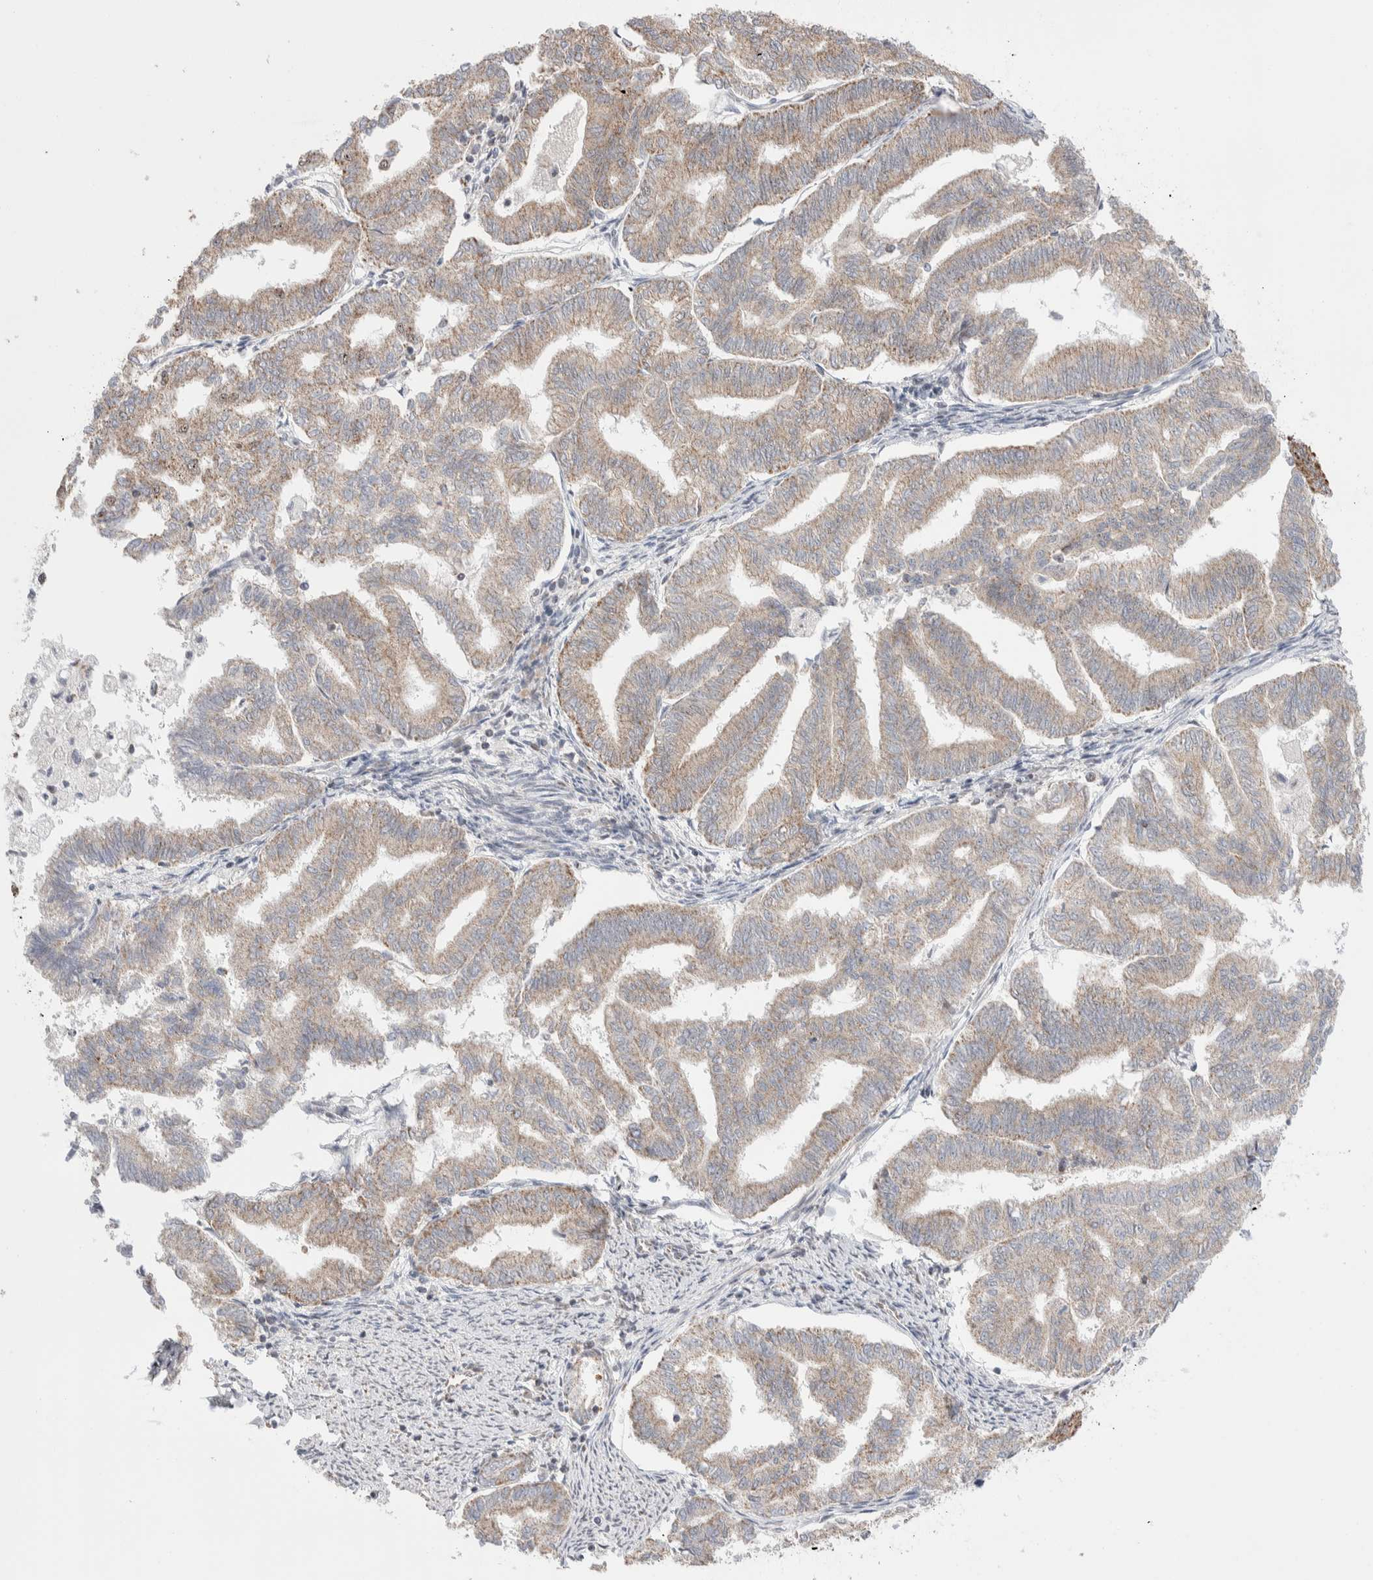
{"staining": {"intensity": "moderate", "quantity": "25%-75%", "location": "cytoplasmic/membranous"}, "tissue": "endometrial cancer", "cell_type": "Tumor cells", "image_type": "cancer", "snomed": [{"axis": "morphology", "description": "Adenocarcinoma, NOS"}, {"axis": "topography", "description": "Endometrium"}], "caption": "The immunohistochemical stain labels moderate cytoplasmic/membranous staining in tumor cells of endometrial cancer tissue.", "gene": "ZNF695", "patient": {"sex": "female", "age": 79}}